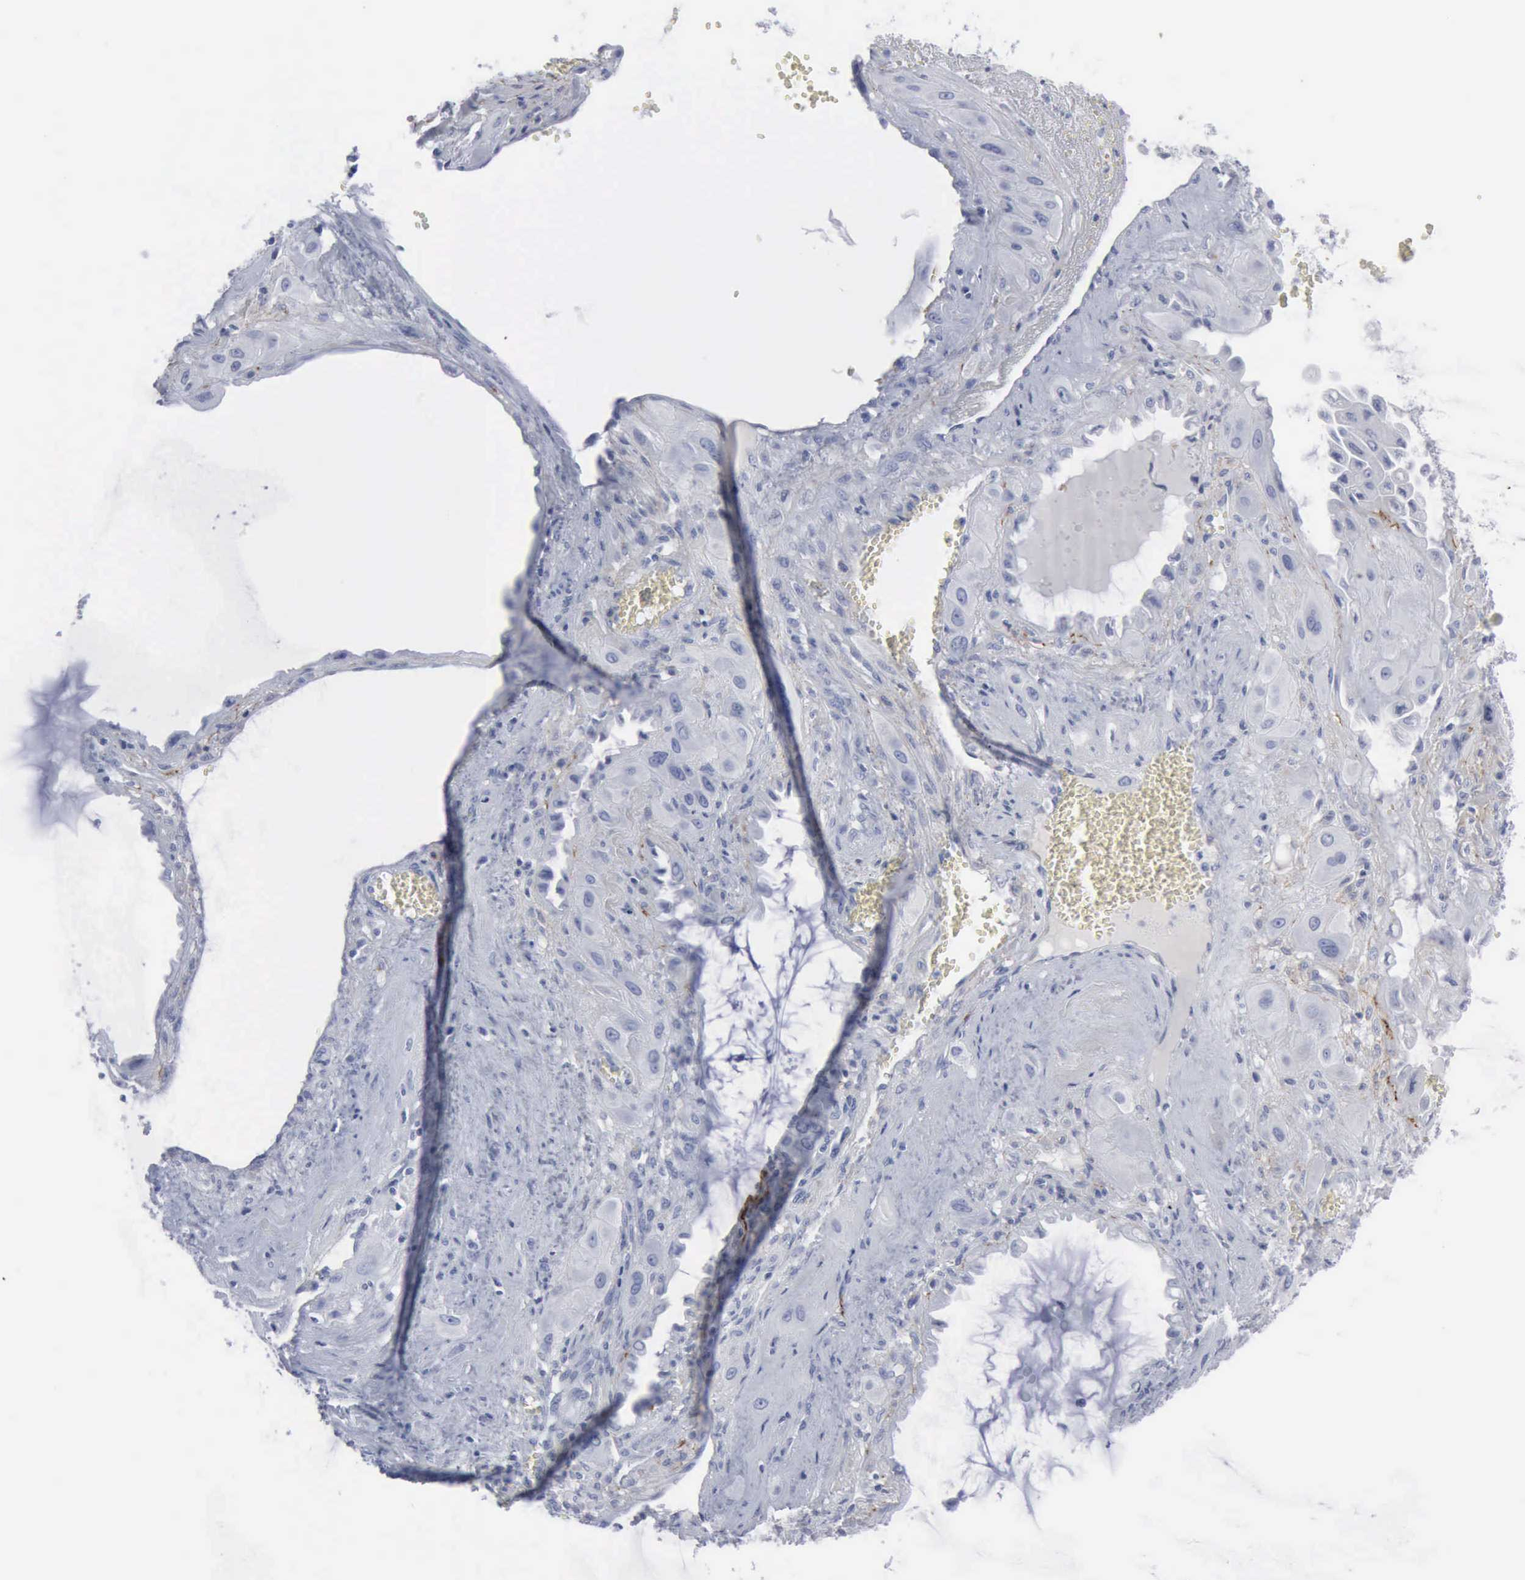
{"staining": {"intensity": "negative", "quantity": "none", "location": "none"}, "tissue": "cervical cancer", "cell_type": "Tumor cells", "image_type": "cancer", "snomed": [{"axis": "morphology", "description": "Squamous cell carcinoma, NOS"}, {"axis": "topography", "description": "Cervix"}], "caption": "Tumor cells show no significant protein positivity in cervical squamous cell carcinoma. (DAB immunohistochemistry (IHC) visualized using brightfield microscopy, high magnification).", "gene": "VCAM1", "patient": {"sex": "female", "age": 34}}